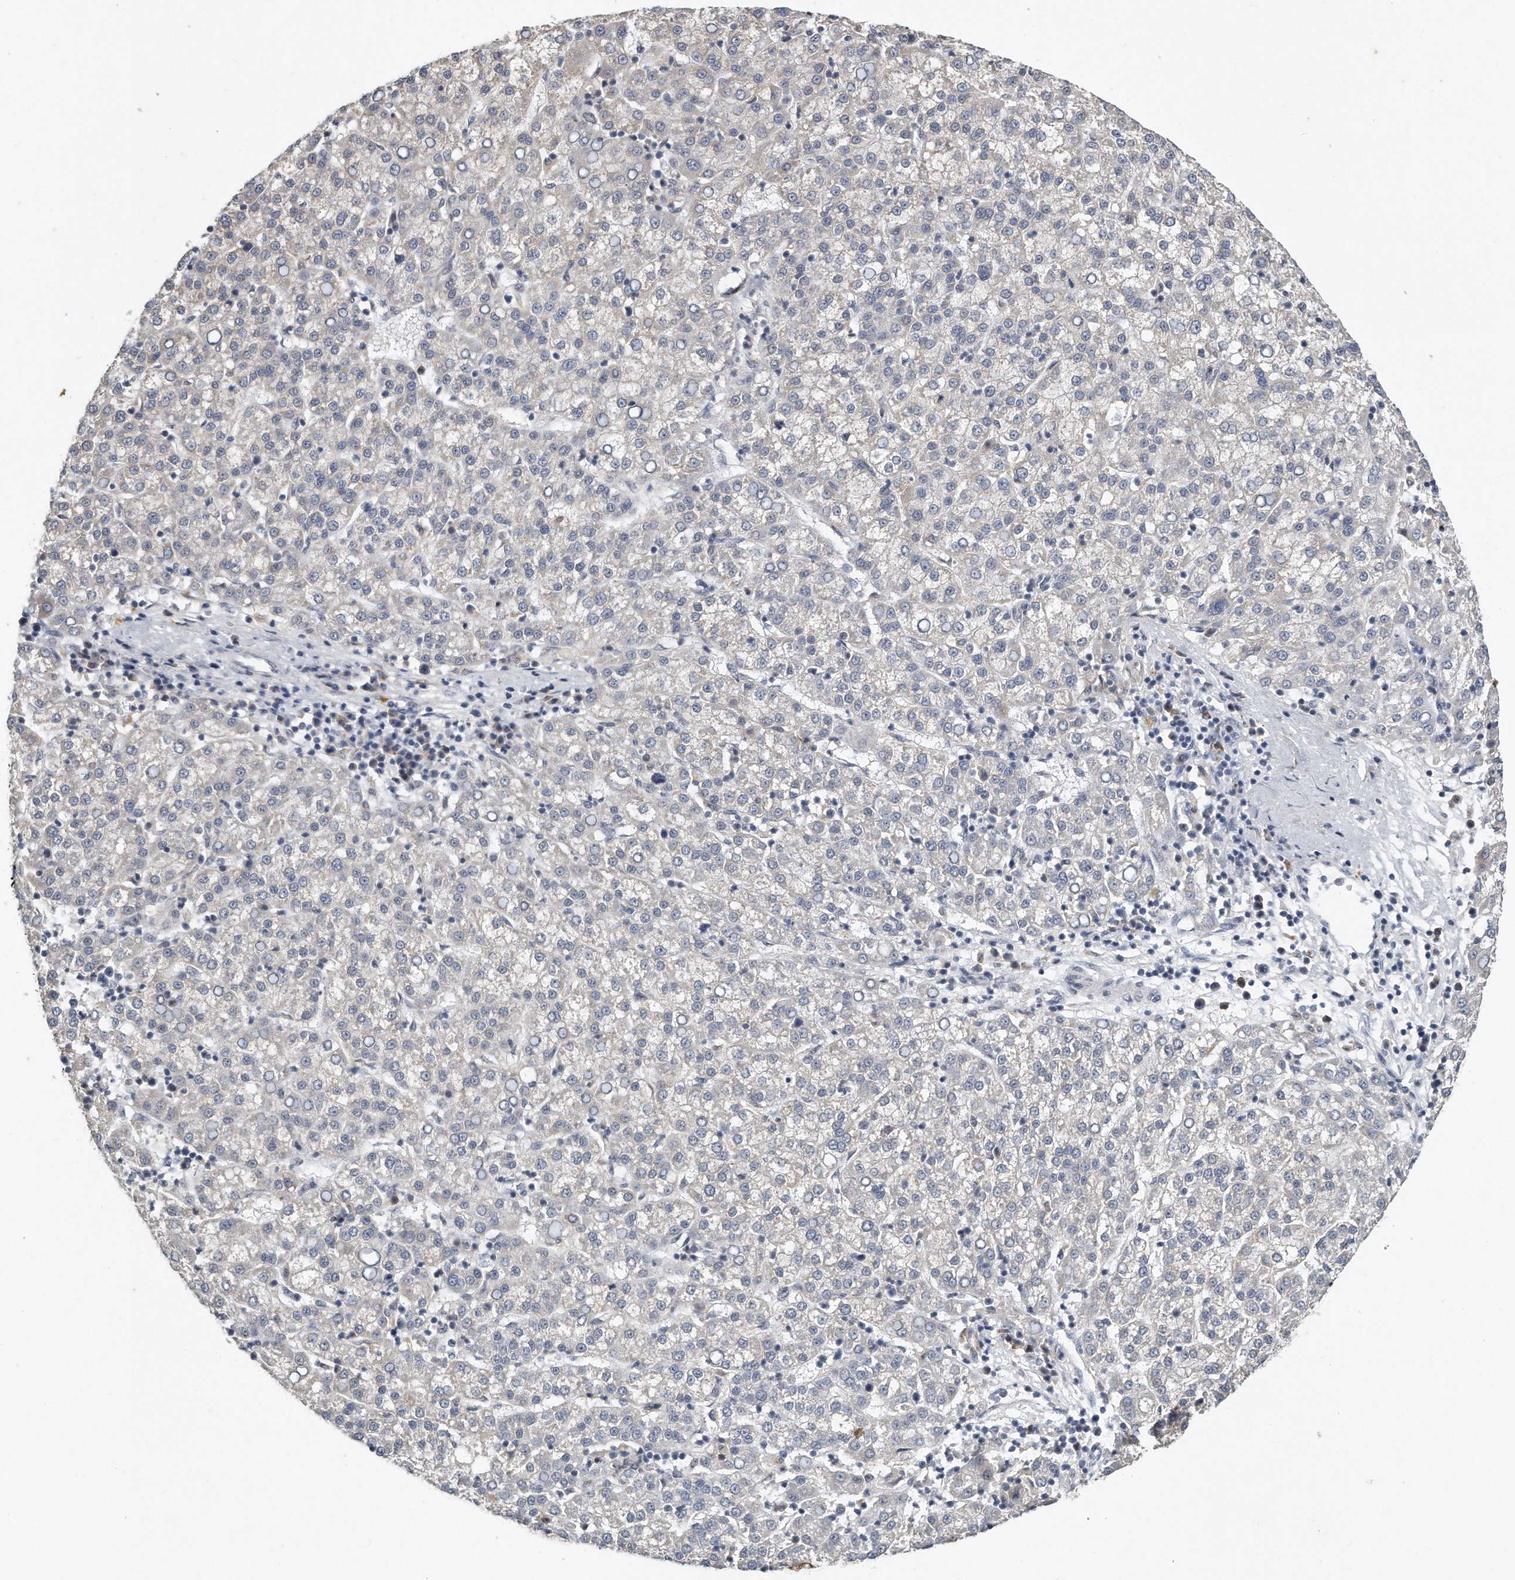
{"staining": {"intensity": "negative", "quantity": "none", "location": "none"}, "tissue": "liver cancer", "cell_type": "Tumor cells", "image_type": "cancer", "snomed": [{"axis": "morphology", "description": "Carcinoma, Hepatocellular, NOS"}, {"axis": "topography", "description": "Liver"}], "caption": "Hepatocellular carcinoma (liver) stained for a protein using IHC reveals no positivity tumor cells.", "gene": "CAMK1", "patient": {"sex": "female", "age": 58}}